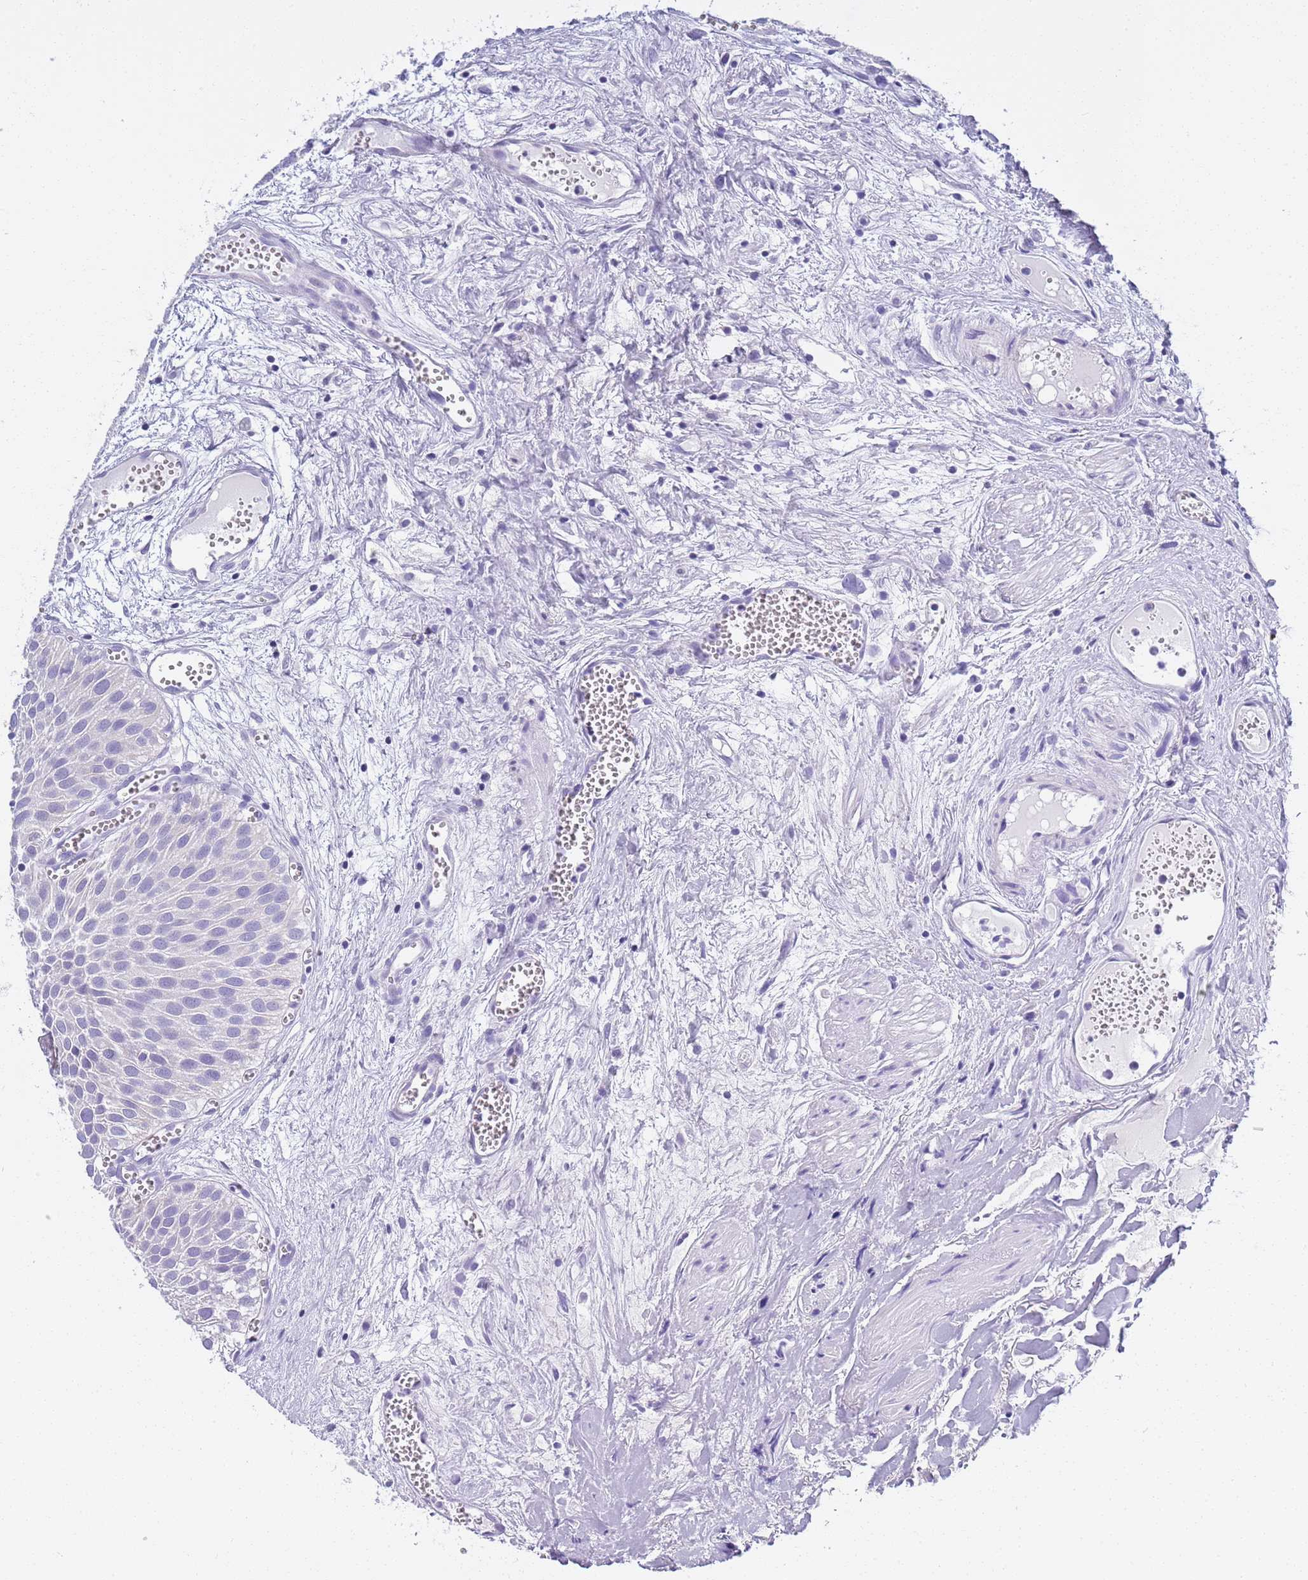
{"staining": {"intensity": "negative", "quantity": "none", "location": "none"}, "tissue": "urothelial cancer", "cell_type": "Tumor cells", "image_type": "cancer", "snomed": [{"axis": "morphology", "description": "Urothelial carcinoma, Low grade"}, {"axis": "topography", "description": "Urinary bladder"}], "caption": "This image is of urothelial cancer stained with immunohistochemistry to label a protein in brown with the nuclei are counter-stained blue. There is no staining in tumor cells. (DAB immunohistochemistry (IHC), high magnification).", "gene": "BRMS1L", "patient": {"sex": "male", "age": 88}}